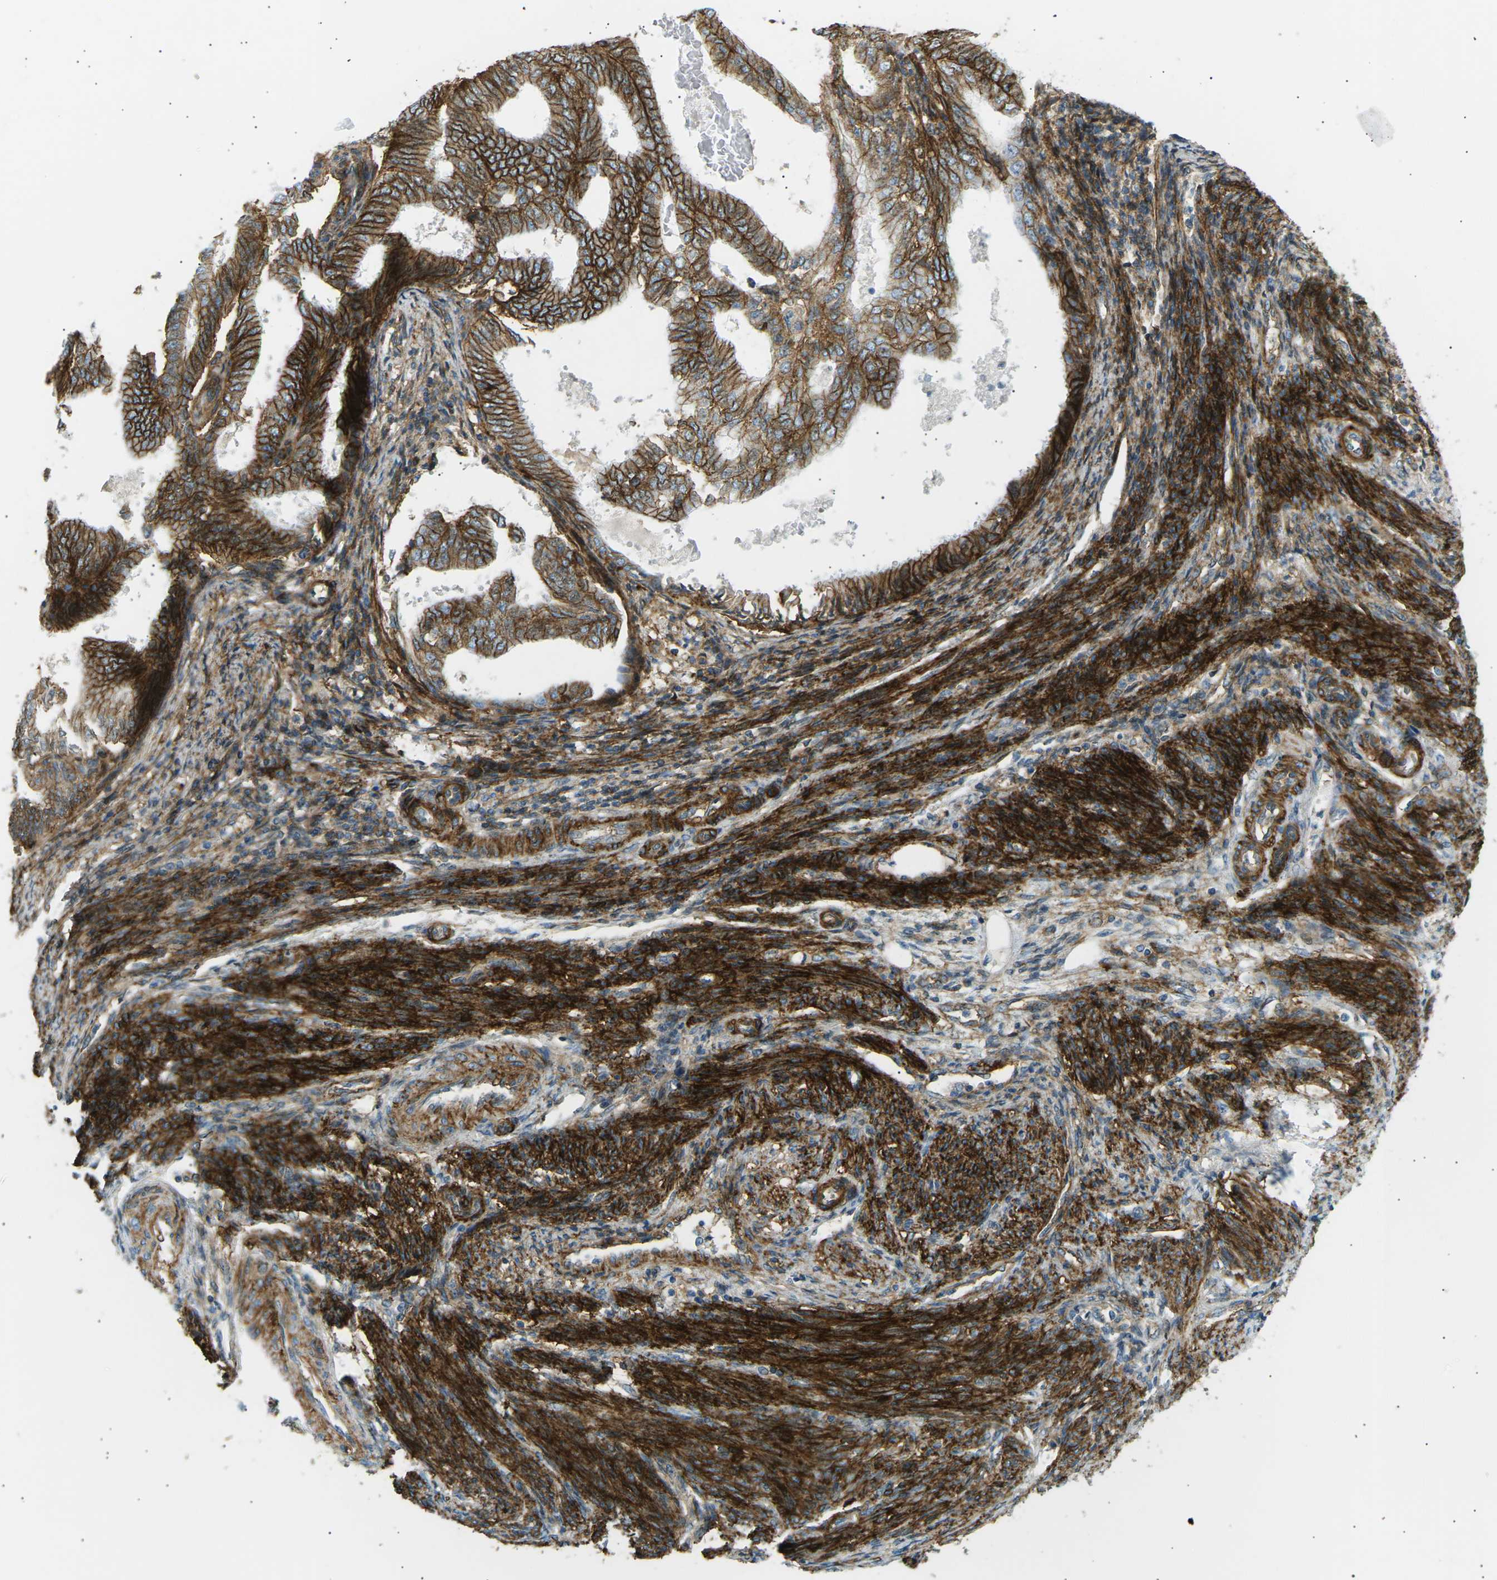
{"staining": {"intensity": "strong", "quantity": ">75%", "location": "cytoplasmic/membranous"}, "tissue": "endometrial cancer", "cell_type": "Tumor cells", "image_type": "cancer", "snomed": [{"axis": "morphology", "description": "Adenocarcinoma, NOS"}, {"axis": "topography", "description": "Endometrium"}], "caption": "Protein staining by immunohistochemistry demonstrates strong cytoplasmic/membranous expression in approximately >75% of tumor cells in endometrial cancer.", "gene": "ATP2B4", "patient": {"sex": "female", "age": 58}}